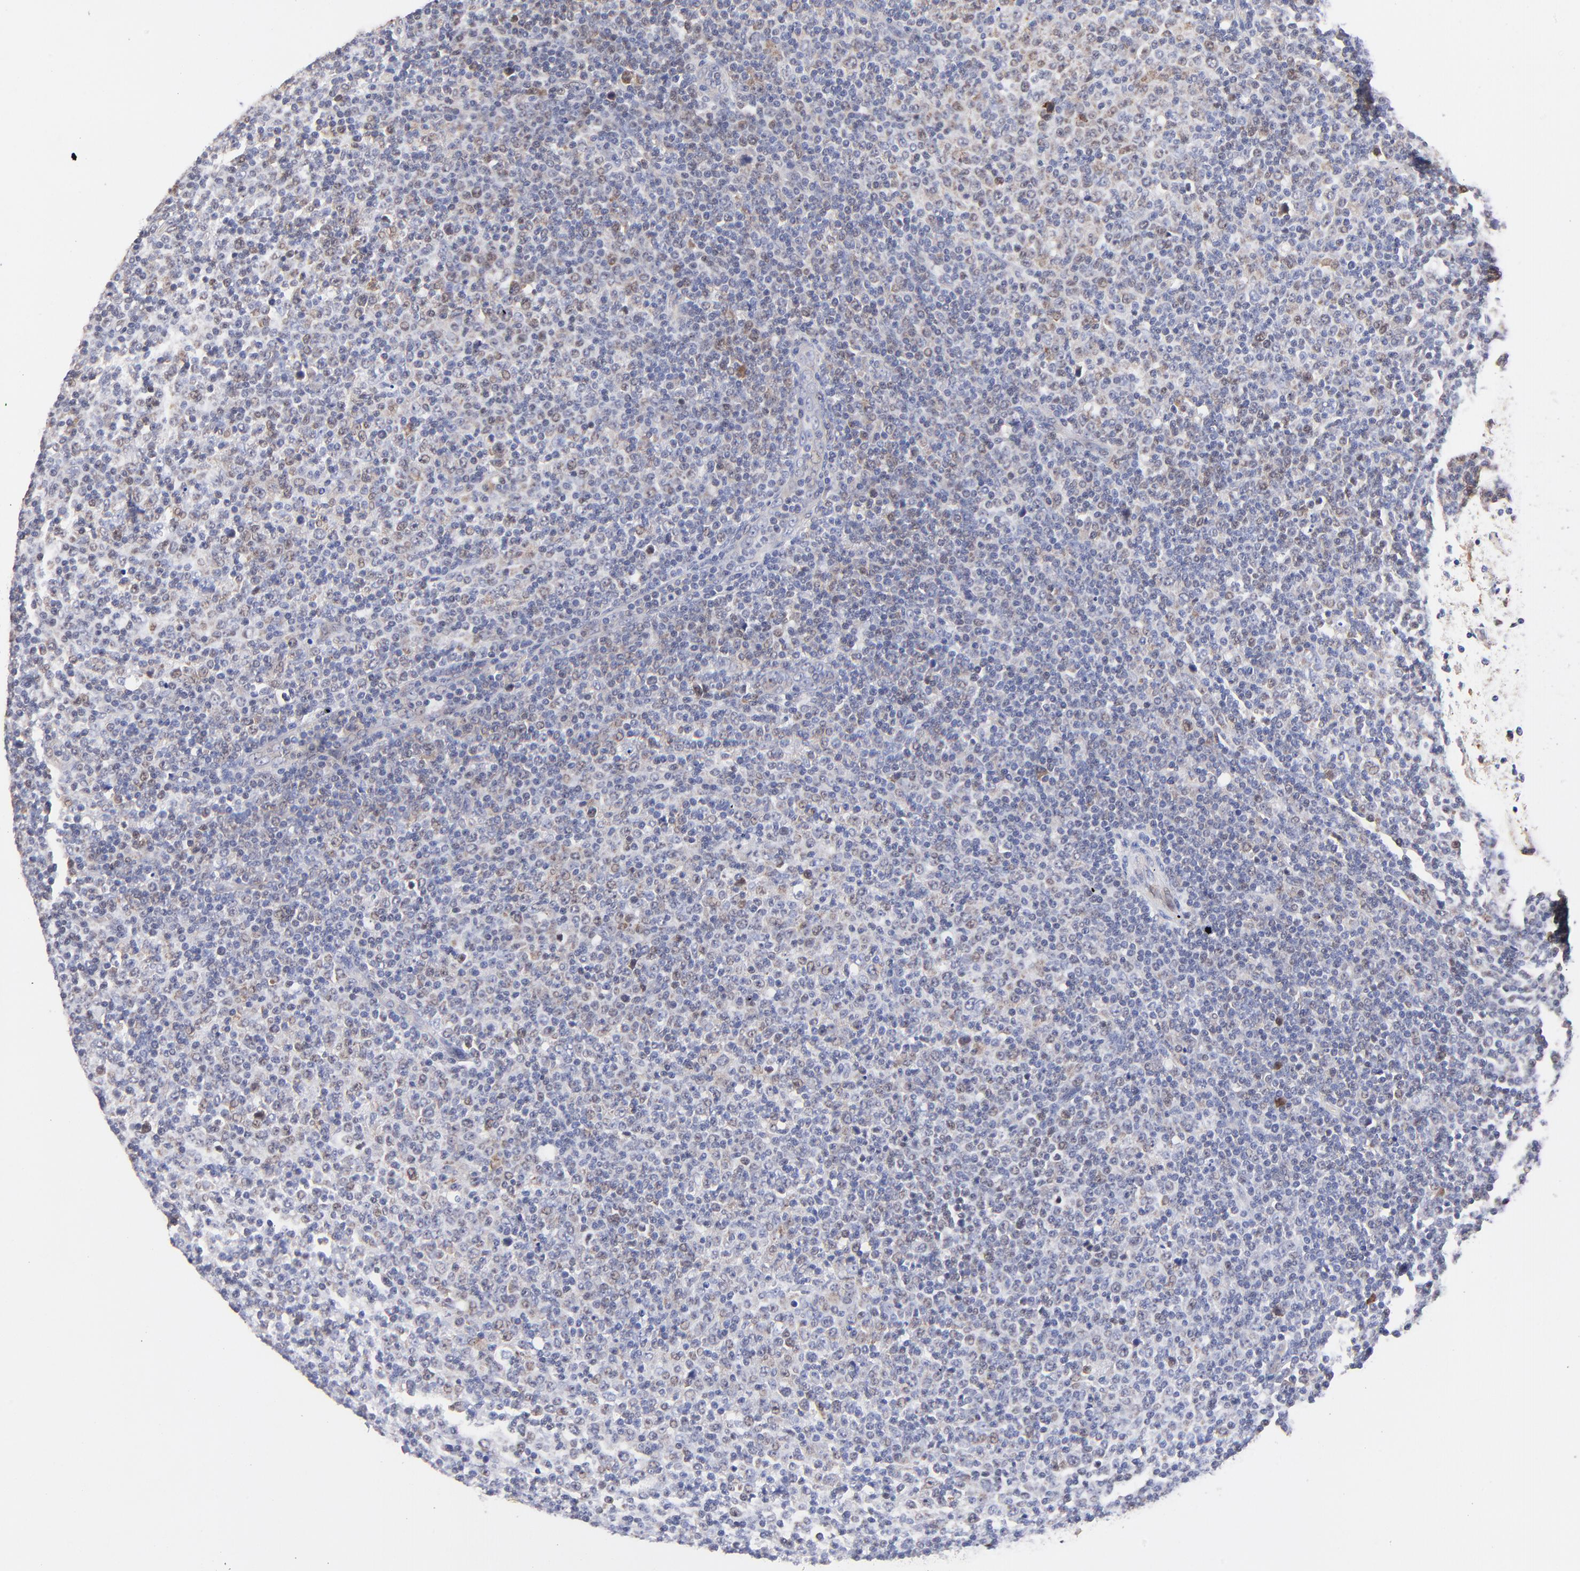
{"staining": {"intensity": "negative", "quantity": "none", "location": "none"}, "tissue": "lymphoma", "cell_type": "Tumor cells", "image_type": "cancer", "snomed": [{"axis": "morphology", "description": "Malignant lymphoma, non-Hodgkin's type, Low grade"}, {"axis": "topography", "description": "Lymph node"}], "caption": "A photomicrograph of human lymphoma is negative for staining in tumor cells. (DAB (3,3'-diaminobenzidine) IHC with hematoxylin counter stain).", "gene": "ZNF155", "patient": {"sex": "male", "age": 70}}